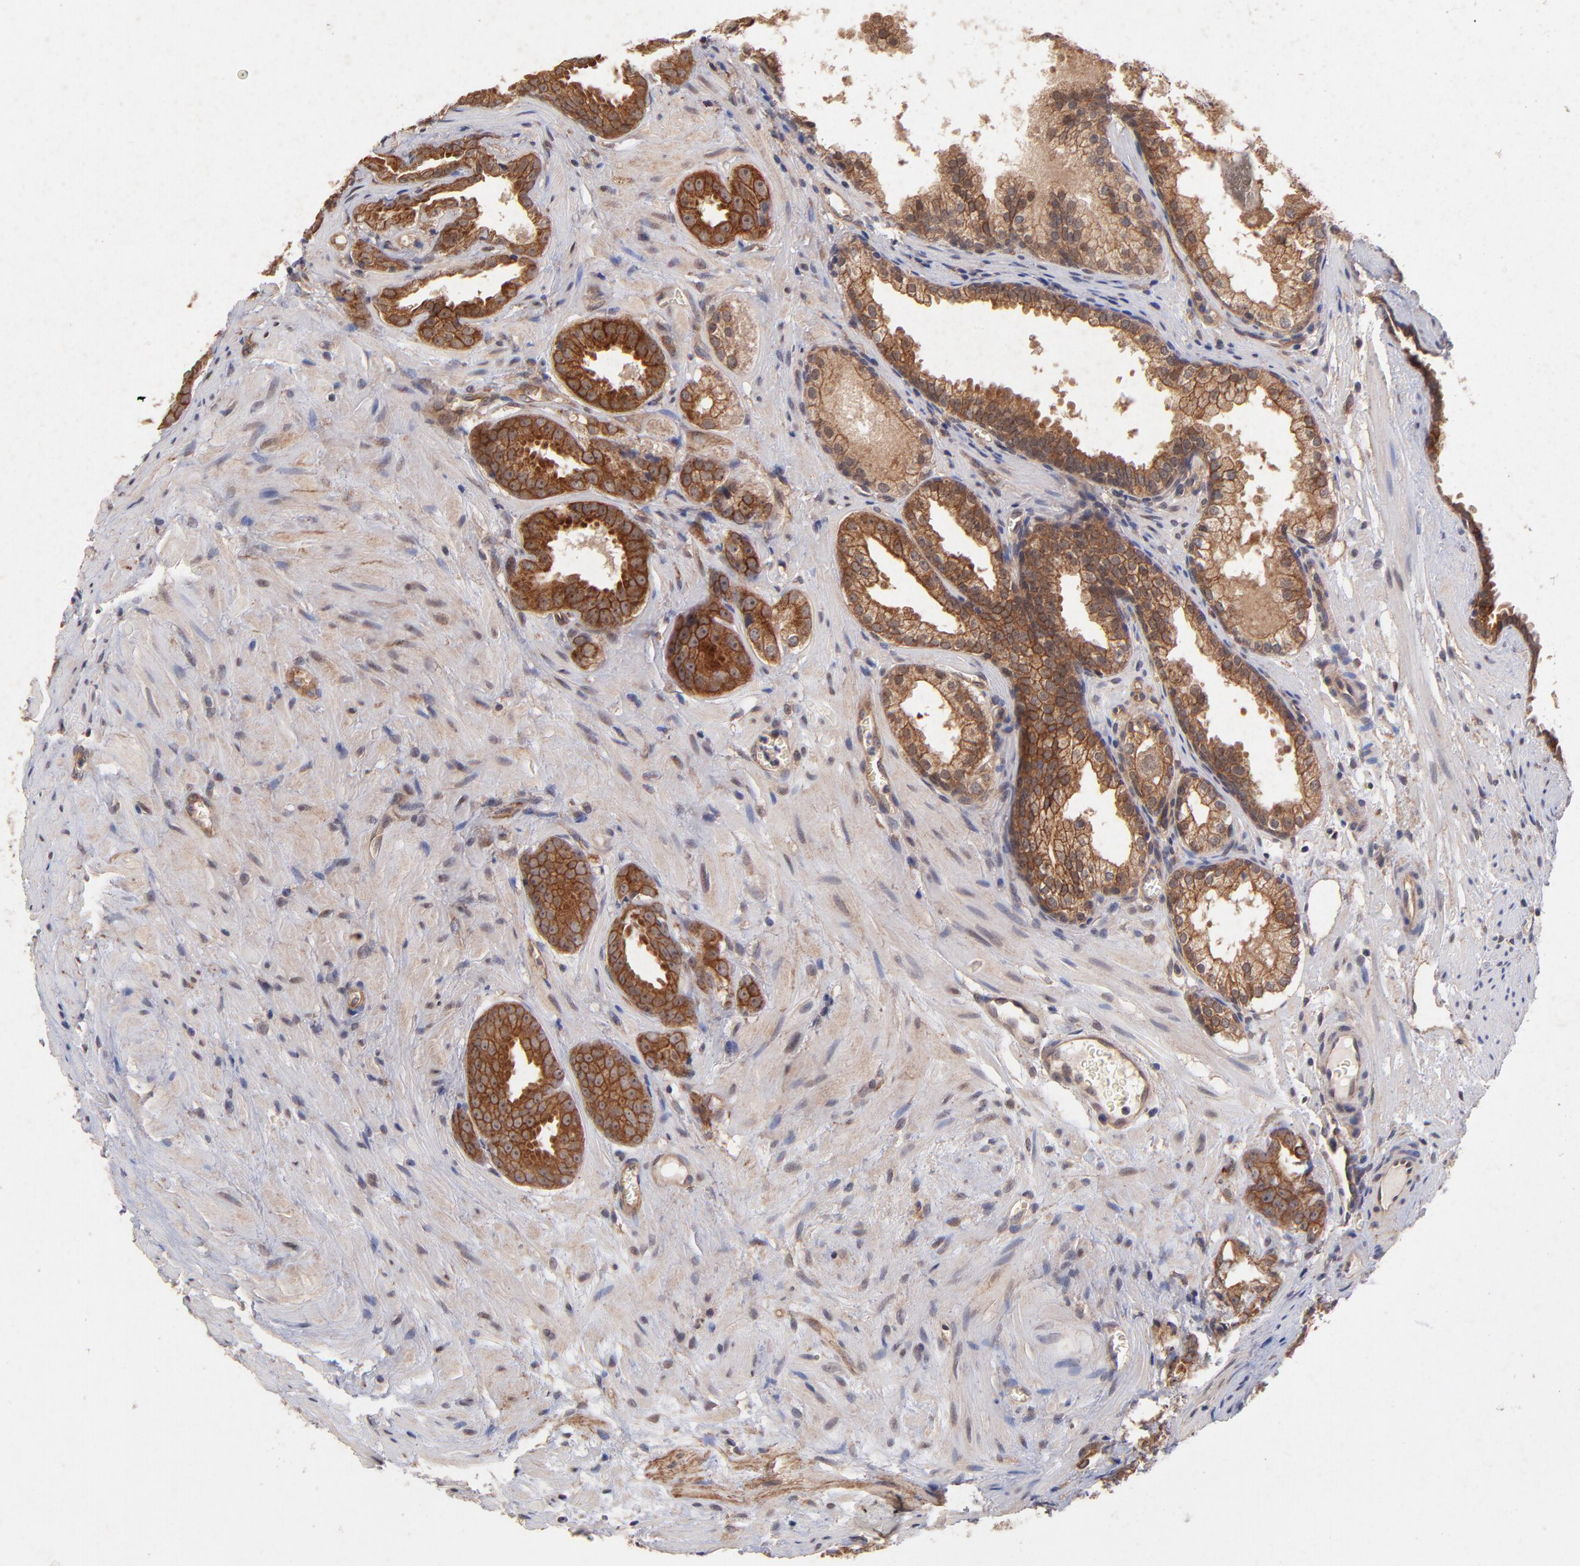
{"staining": {"intensity": "strong", "quantity": ">75%", "location": "cytoplasmic/membranous"}, "tissue": "prostate cancer", "cell_type": "Tumor cells", "image_type": "cancer", "snomed": [{"axis": "morphology", "description": "Adenocarcinoma, Medium grade"}, {"axis": "topography", "description": "Prostate"}], "caption": "Prostate cancer (adenocarcinoma (medium-grade)) tissue displays strong cytoplasmic/membranous staining in approximately >75% of tumor cells, visualized by immunohistochemistry.", "gene": "STAP2", "patient": {"sex": "male", "age": 64}}